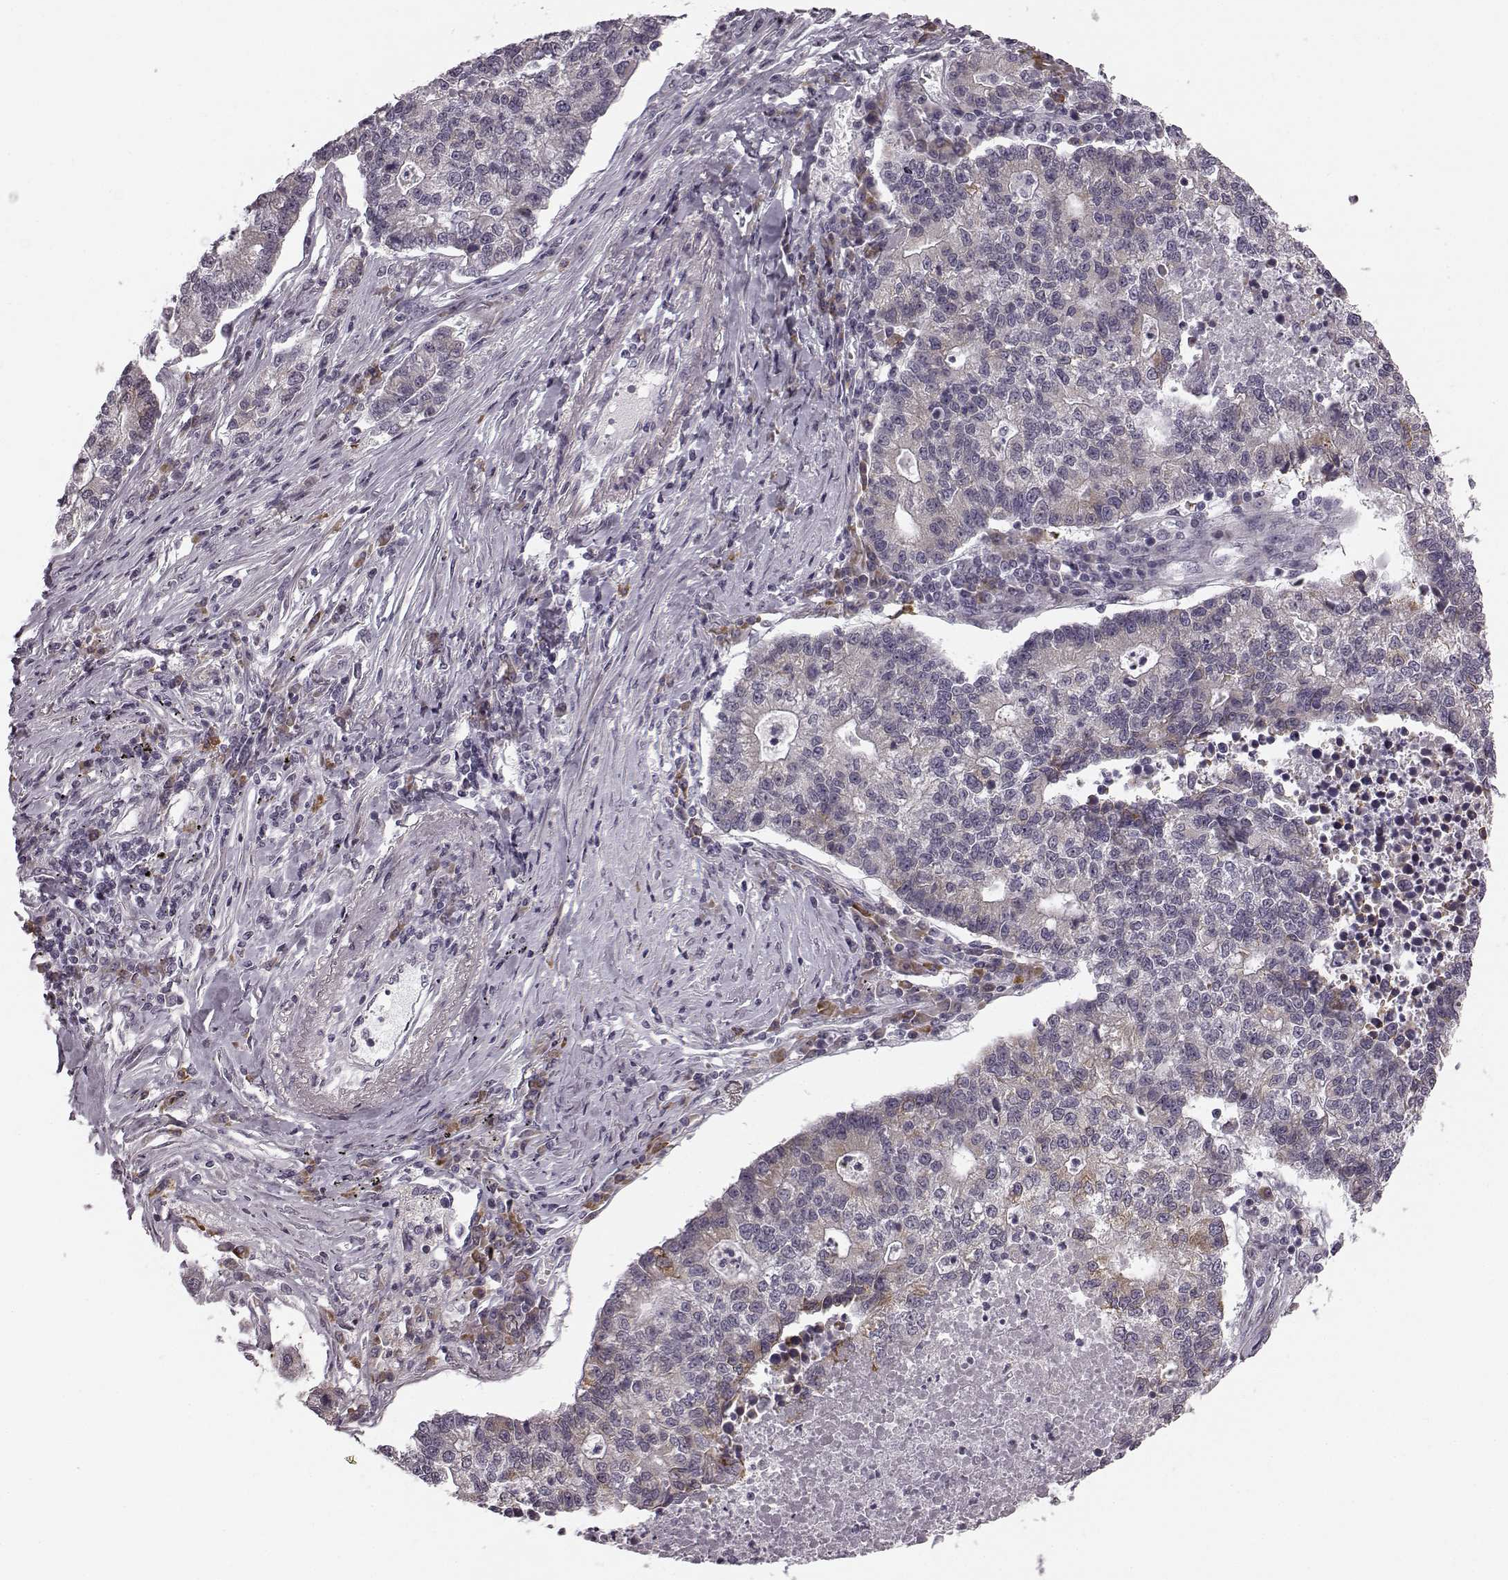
{"staining": {"intensity": "weak", "quantity": "<25%", "location": "cytoplasmic/membranous"}, "tissue": "lung cancer", "cell_type": "Tumor cells", "image_type": "cancer", "snomed": [{"axis": "morphology", "description": "Adenocarcinoma, NOS"}, {"axis": "topography", "description": "Lung"}], "caption": "Tumor cells are negative for brown protein staining in lung adenocarcinoma. (DAB (3,3'-diaminobenzidine) IHC visualized using brightfield microscopy, high magnification).", "gene": "FAM234B", "patient": {"sex": "male", "age": 57}}